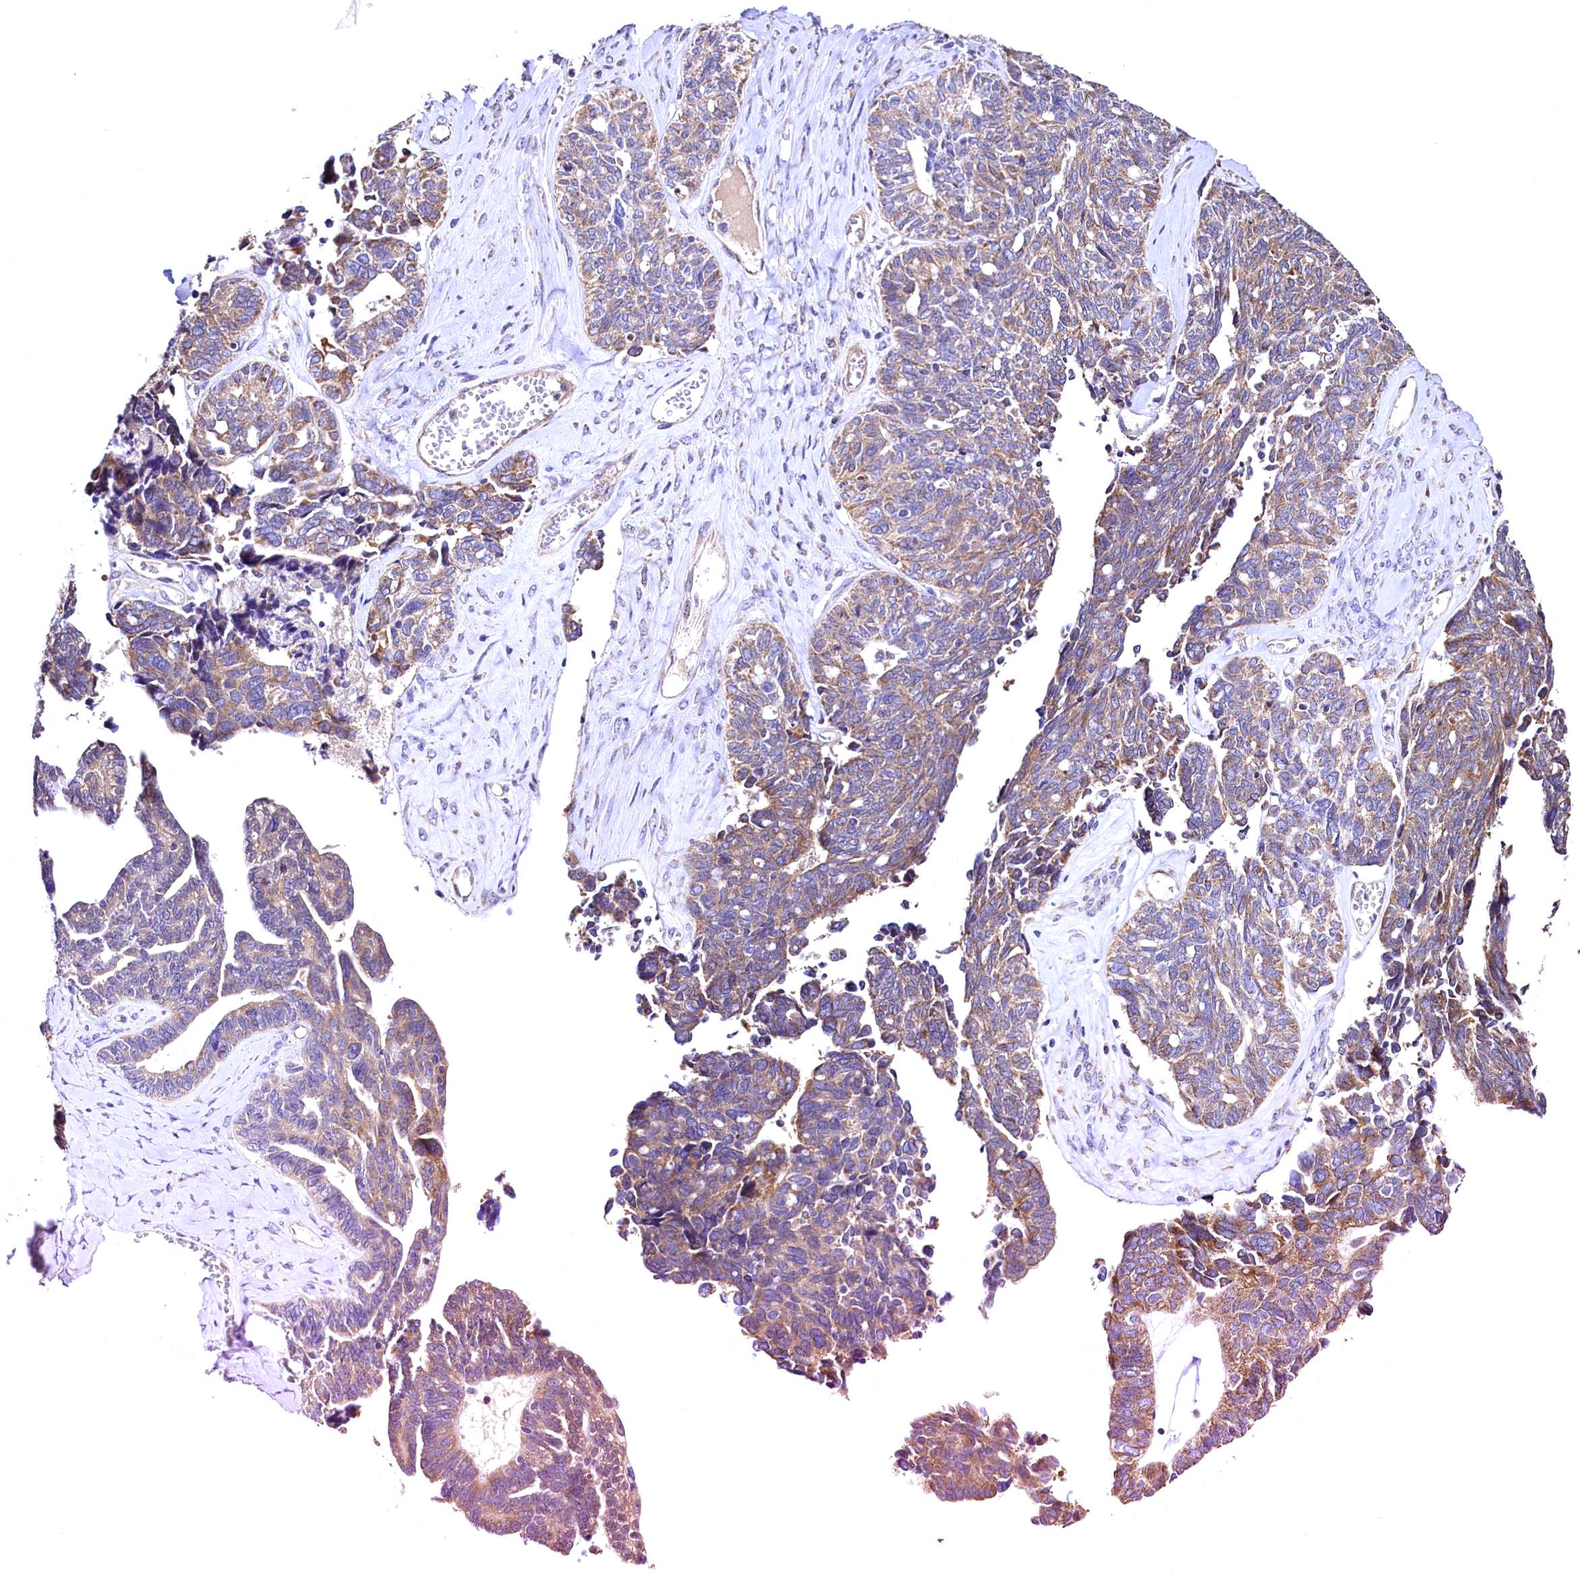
{"staining": {"intensity": "moderate", "quantity": "25%-75%", "location": "cytoplasmic/membranous"}, "tissue": "ovarian cancer", "cell_type": "Tumor cells", "image_type": "cancer", "snomed": [{"axis": "morphology", "description": "Cystadenocarcinoma, serous, NOS"}, {"axis": "topography", "description": "Ovary"}], "caption": "About 25%-75% of tumor cells in human ovarian cancer display moderate cytoplasmic/membranous protein expression as visualized by brown immunohistochemical staining.", "gene": "MRPL57", "patient": {"sex": "female", "age": 79}}